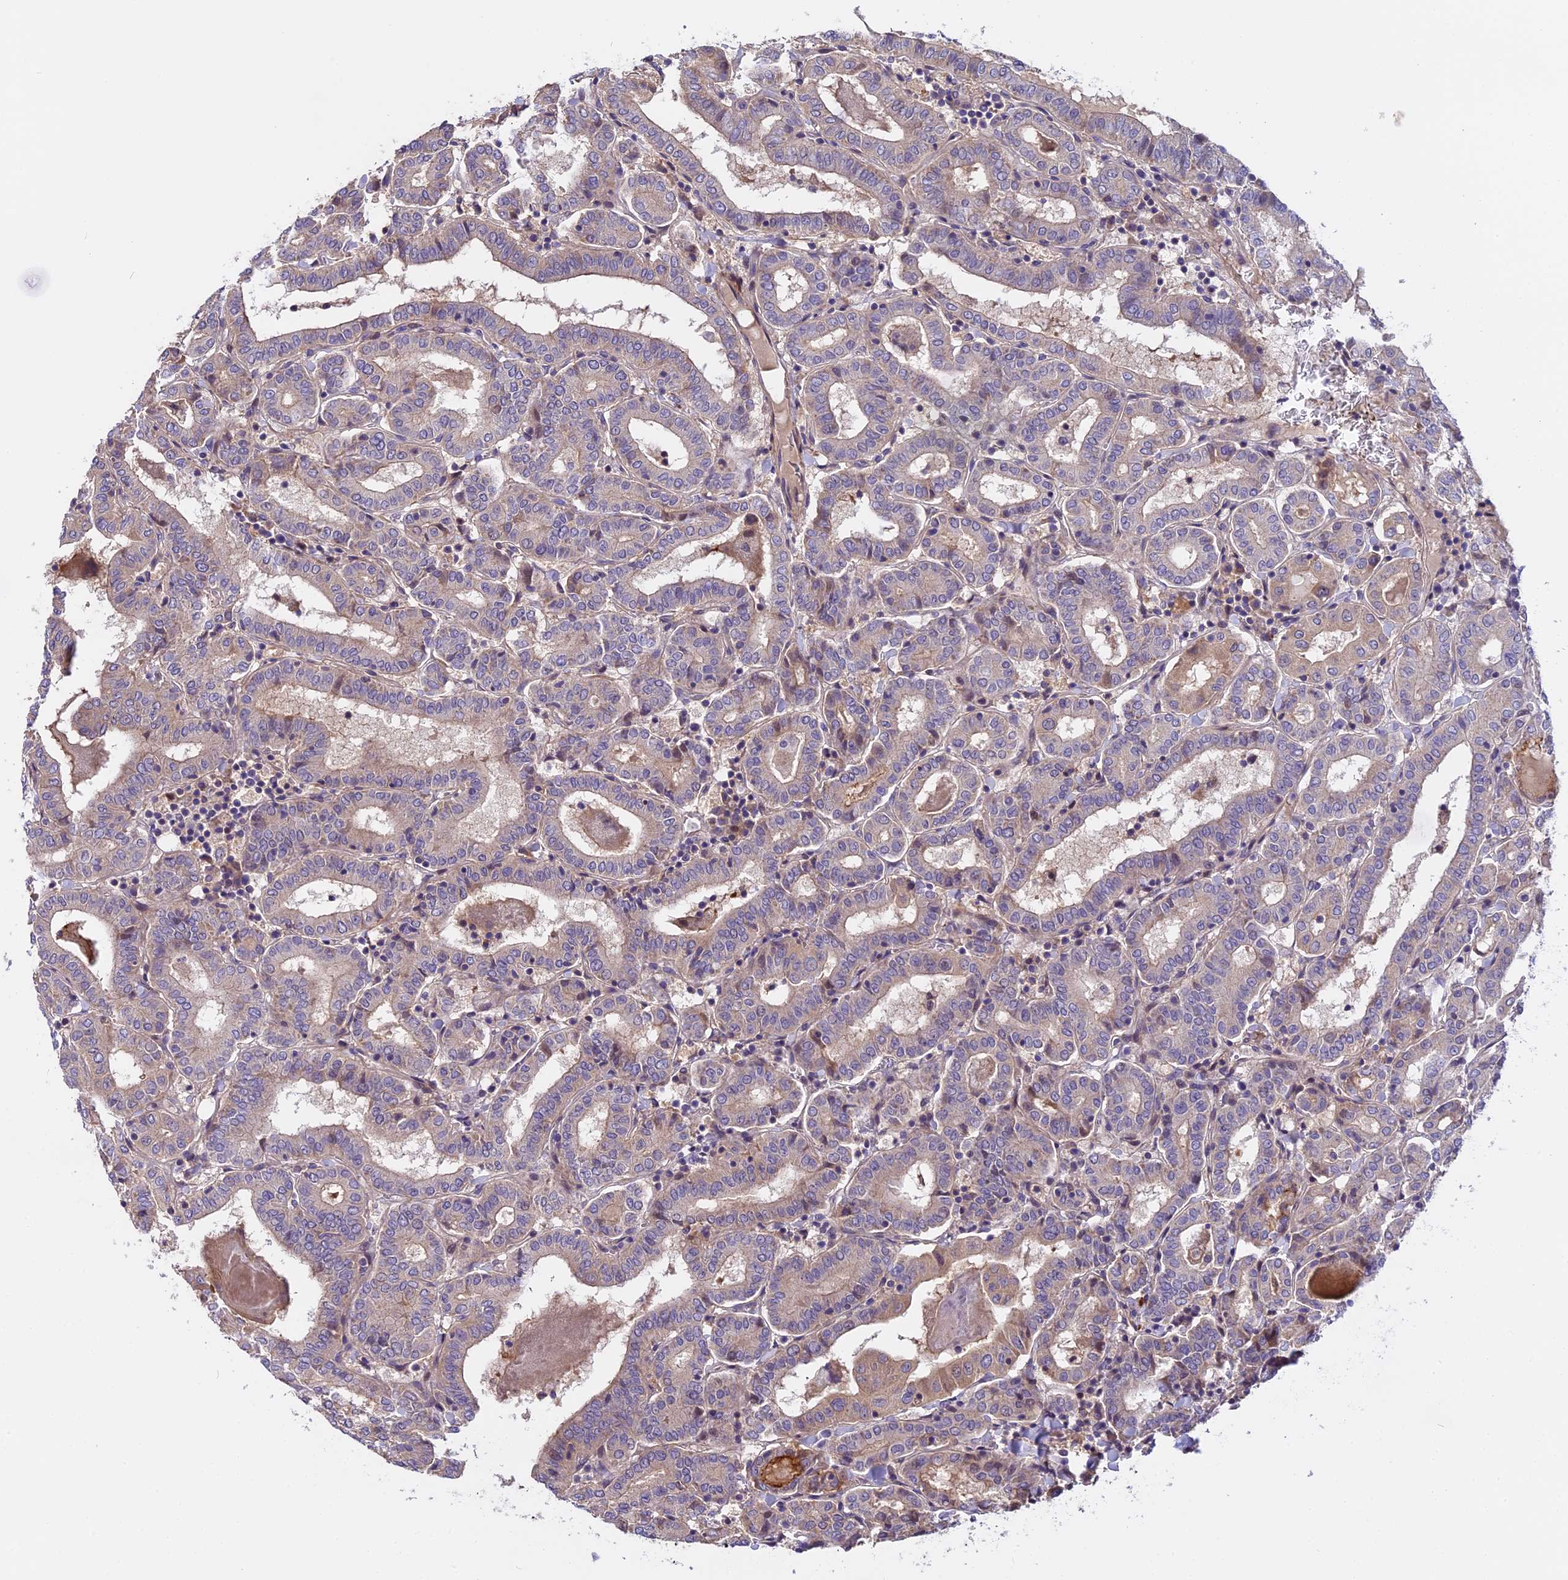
{"staining": {"intensity": "moderate", "quantity": "<25%", "location": "cytoplasmic/membranous"}, "tissue": "thyroid cancer", "cell_type": "Tumor cells", "image_type": "cancer", "snomed": [{"axis": "morphology", "description": "Papillary adenocarcinoma, NOS"}, {"axis": "topography", "description": "Thyroid gland"}], "caption": "Moderate cytoplasmic/membranous positivity for a protein is identified in approximately <25% of tumor cells of papillary adenocarcinoma (thyroid) using immunohistochemistry (IHC).", "gene": "FAM98C", "patient": {"sex": "female", "age": 72}}